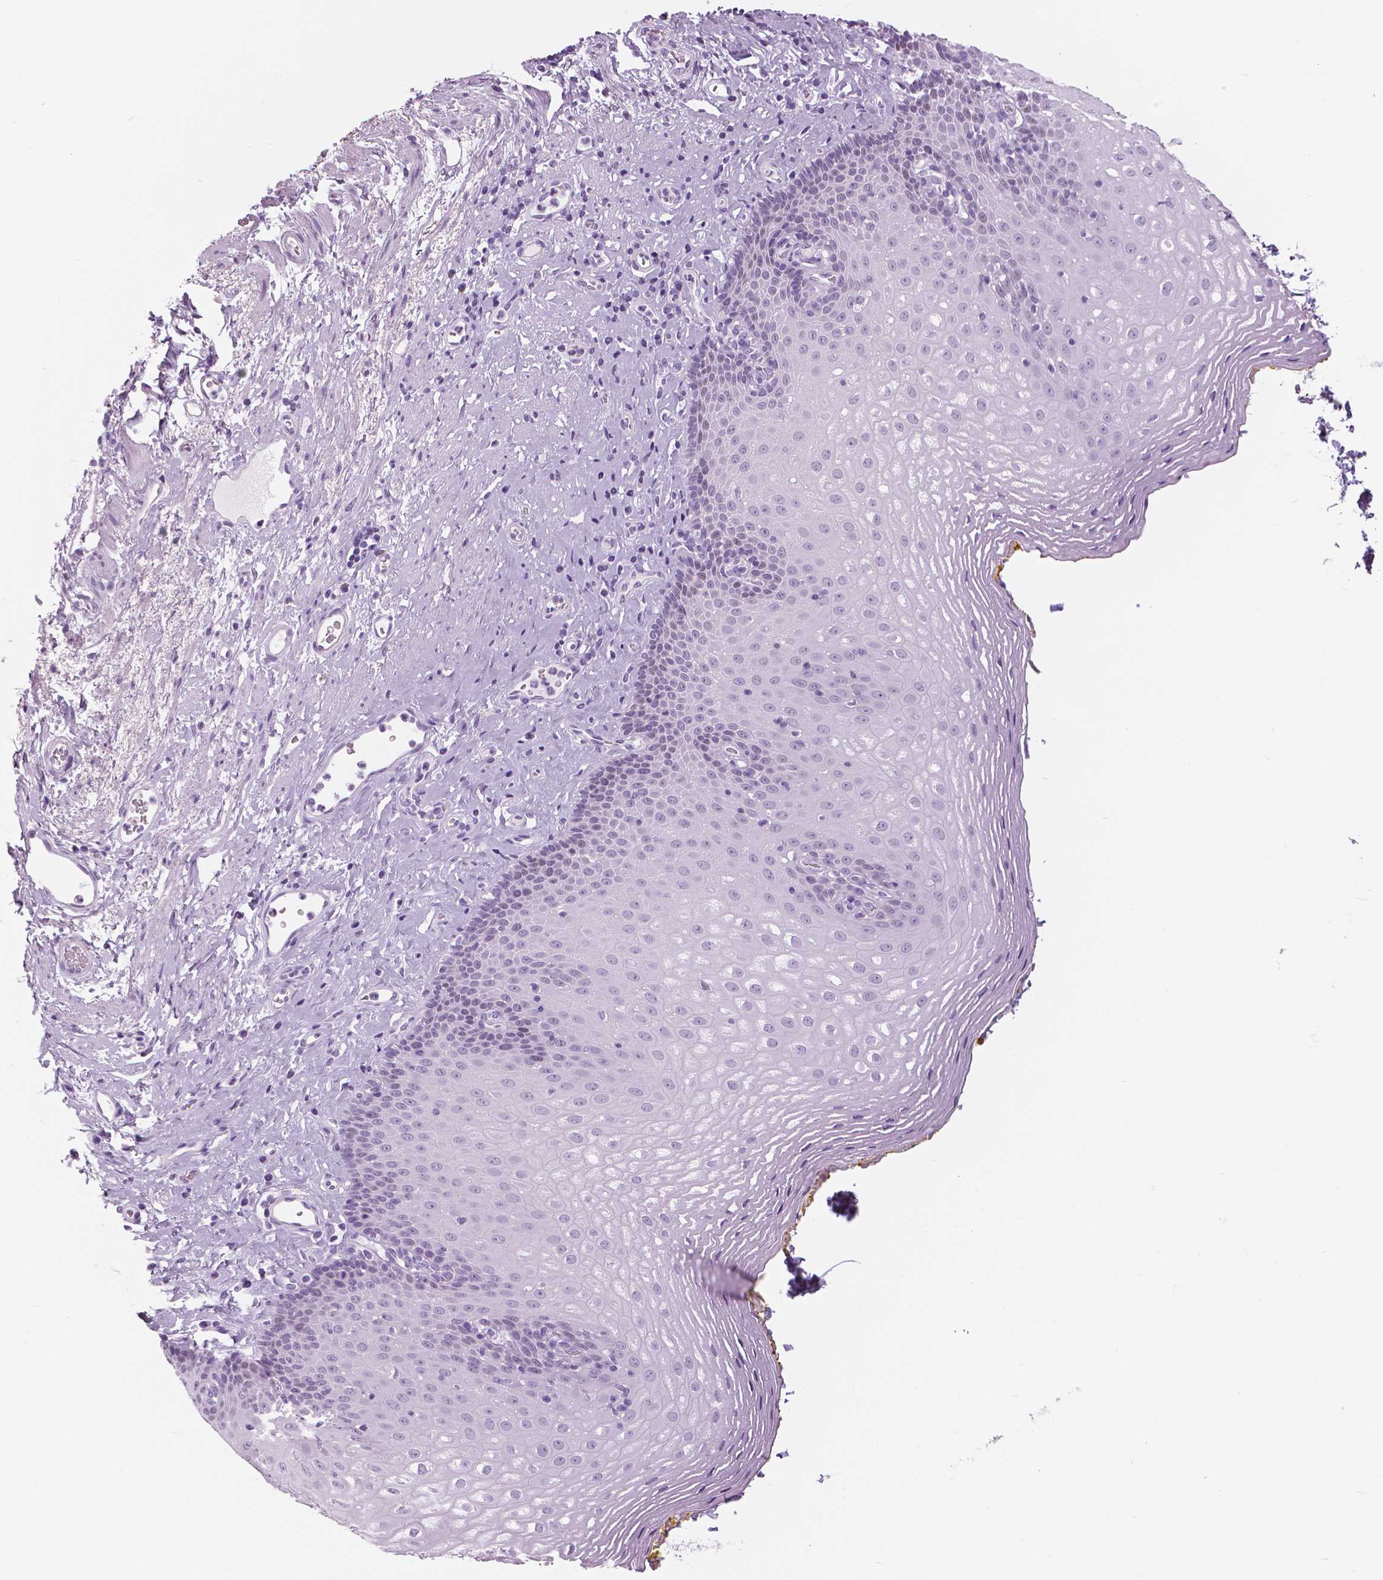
{"staining": {"intensity": "negative", "quantity": "none", "location": "none"}, "tissue": "esophagus", "cell_type": "Squamous epithelial cells", "image_type": "normal", "snomed": [{"axis": "morphology", "description": "Normal tissue, NOS"}, {"axis": "topography", "description": "Esophagus"}], "caption": "Immunohistochemical staining of normal human esophagus displays no significant expression in squamous epithelial cells. The staining was performed using DAB to visualize the protein expression in brown, while the nuclei were stained in blue with hematoxylin (Magnification: 20x).", "gene": "SFTPD", "patient": {"sex": "female", "age": 68}}